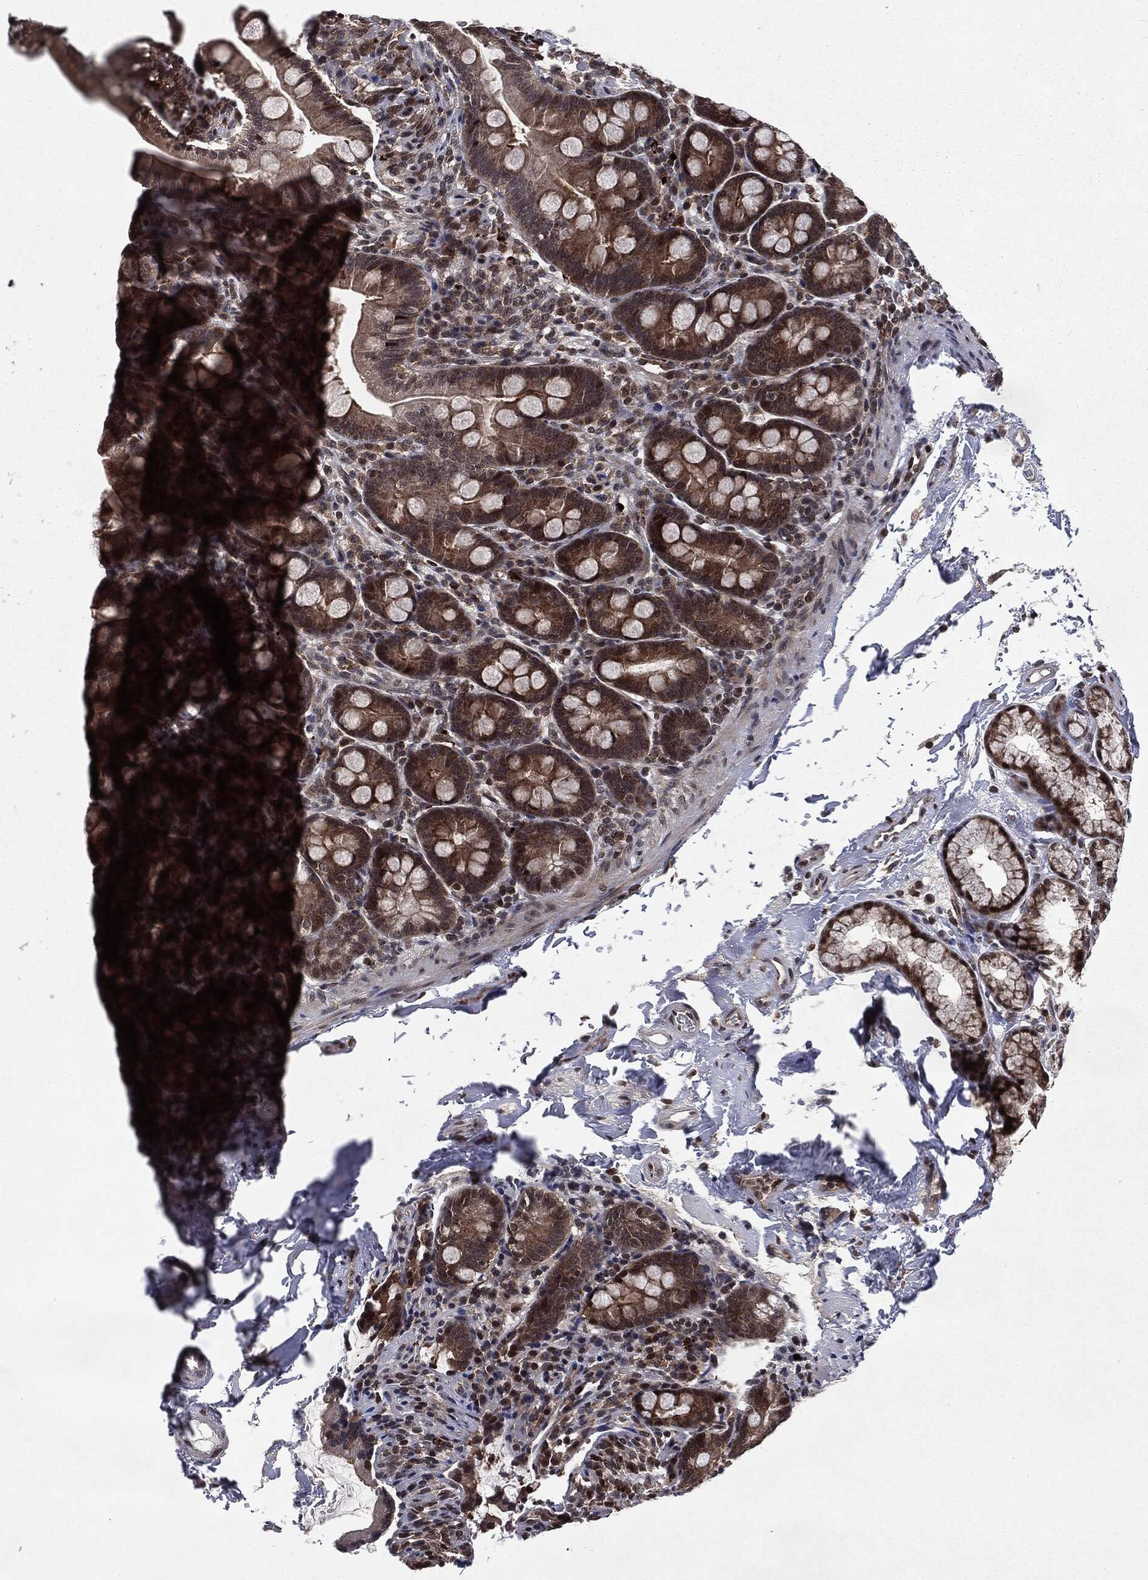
{"staining": {"intensity": "strong", "quantity": "25%-75%", "location": "cytoplasmic/membranous"}, "tissue": "small intestine", "cell_type": "Glandular cells", "image_type": "normal", "snomed": [{"axis": "morphology", "description": "Normal tissue, NOS"}, {"axis": "topography", "description": "Small intestine"}], "caption": "Strong cytoplasmic/membranous protein positivity is identified in approximately 25%-75% of glandular cells in small intestine. The staining is performed using DAB (3,3'-diaminobenzidine) brown chromogen to label protein expression. The nuclei are counter-stained blue using hematoxylin.", "gene": "STAU2", "patient": {"sex": "female", "age": 44}}